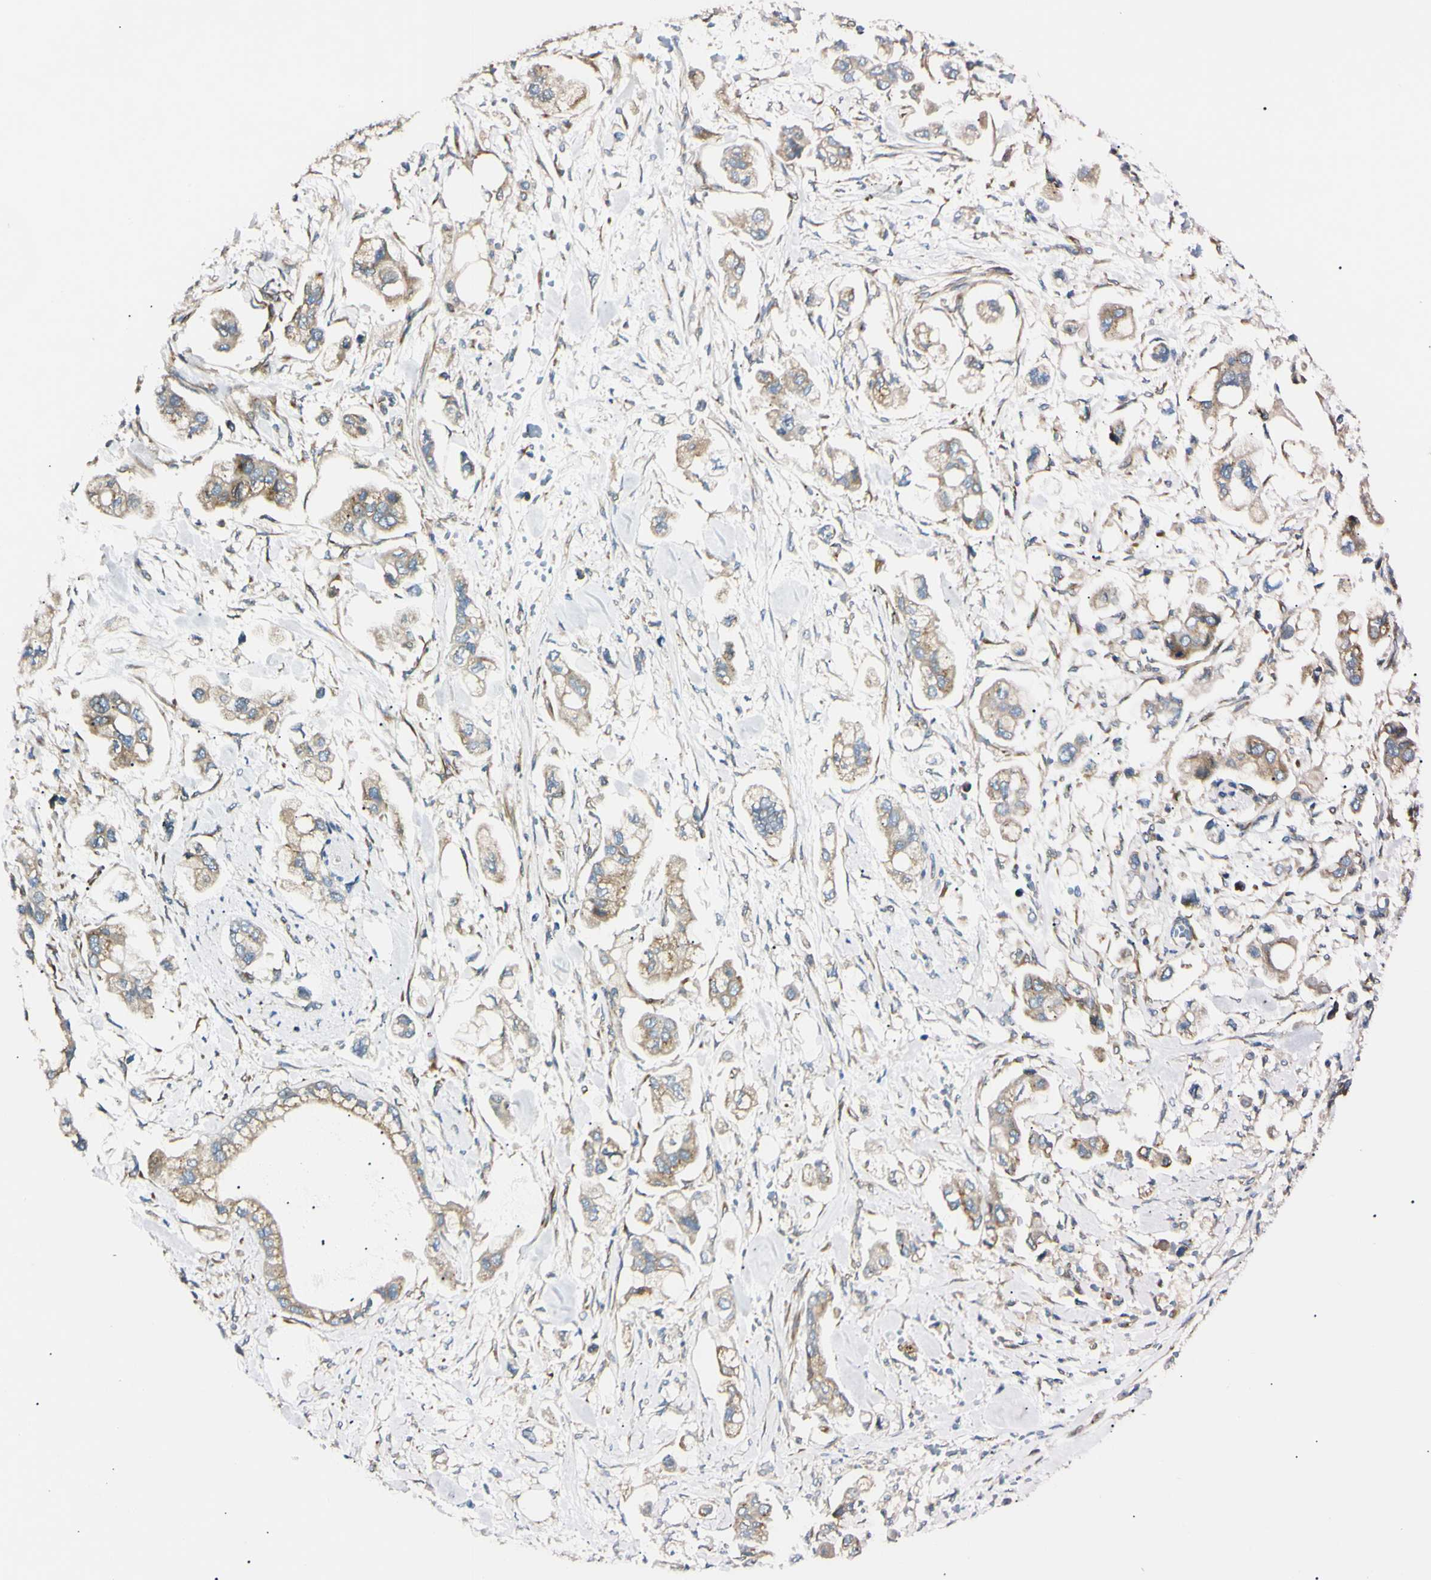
{"staining": {"intensity": "weak", "quantity": ">75%", "location": "cytoplasmic/membranous"}, "tissue": "stomach cancer", "cell_type": "Tumor cells", "image_type": "cancer", "snomed": [{"axis": "morphology", "description": "Adenocarcinoma, NOS"}, {"axis": "topography", "description": "Stomach"}], "caption": "Human stomach cancer (adenocarcinoma) stained for a protein (brown) demonstrates weak cytoplasmic/membranous positive expression in approximately >75% of tumor cells.", "gene": "IER3IP1", "patient": {"sex": "male", "age": 62}}